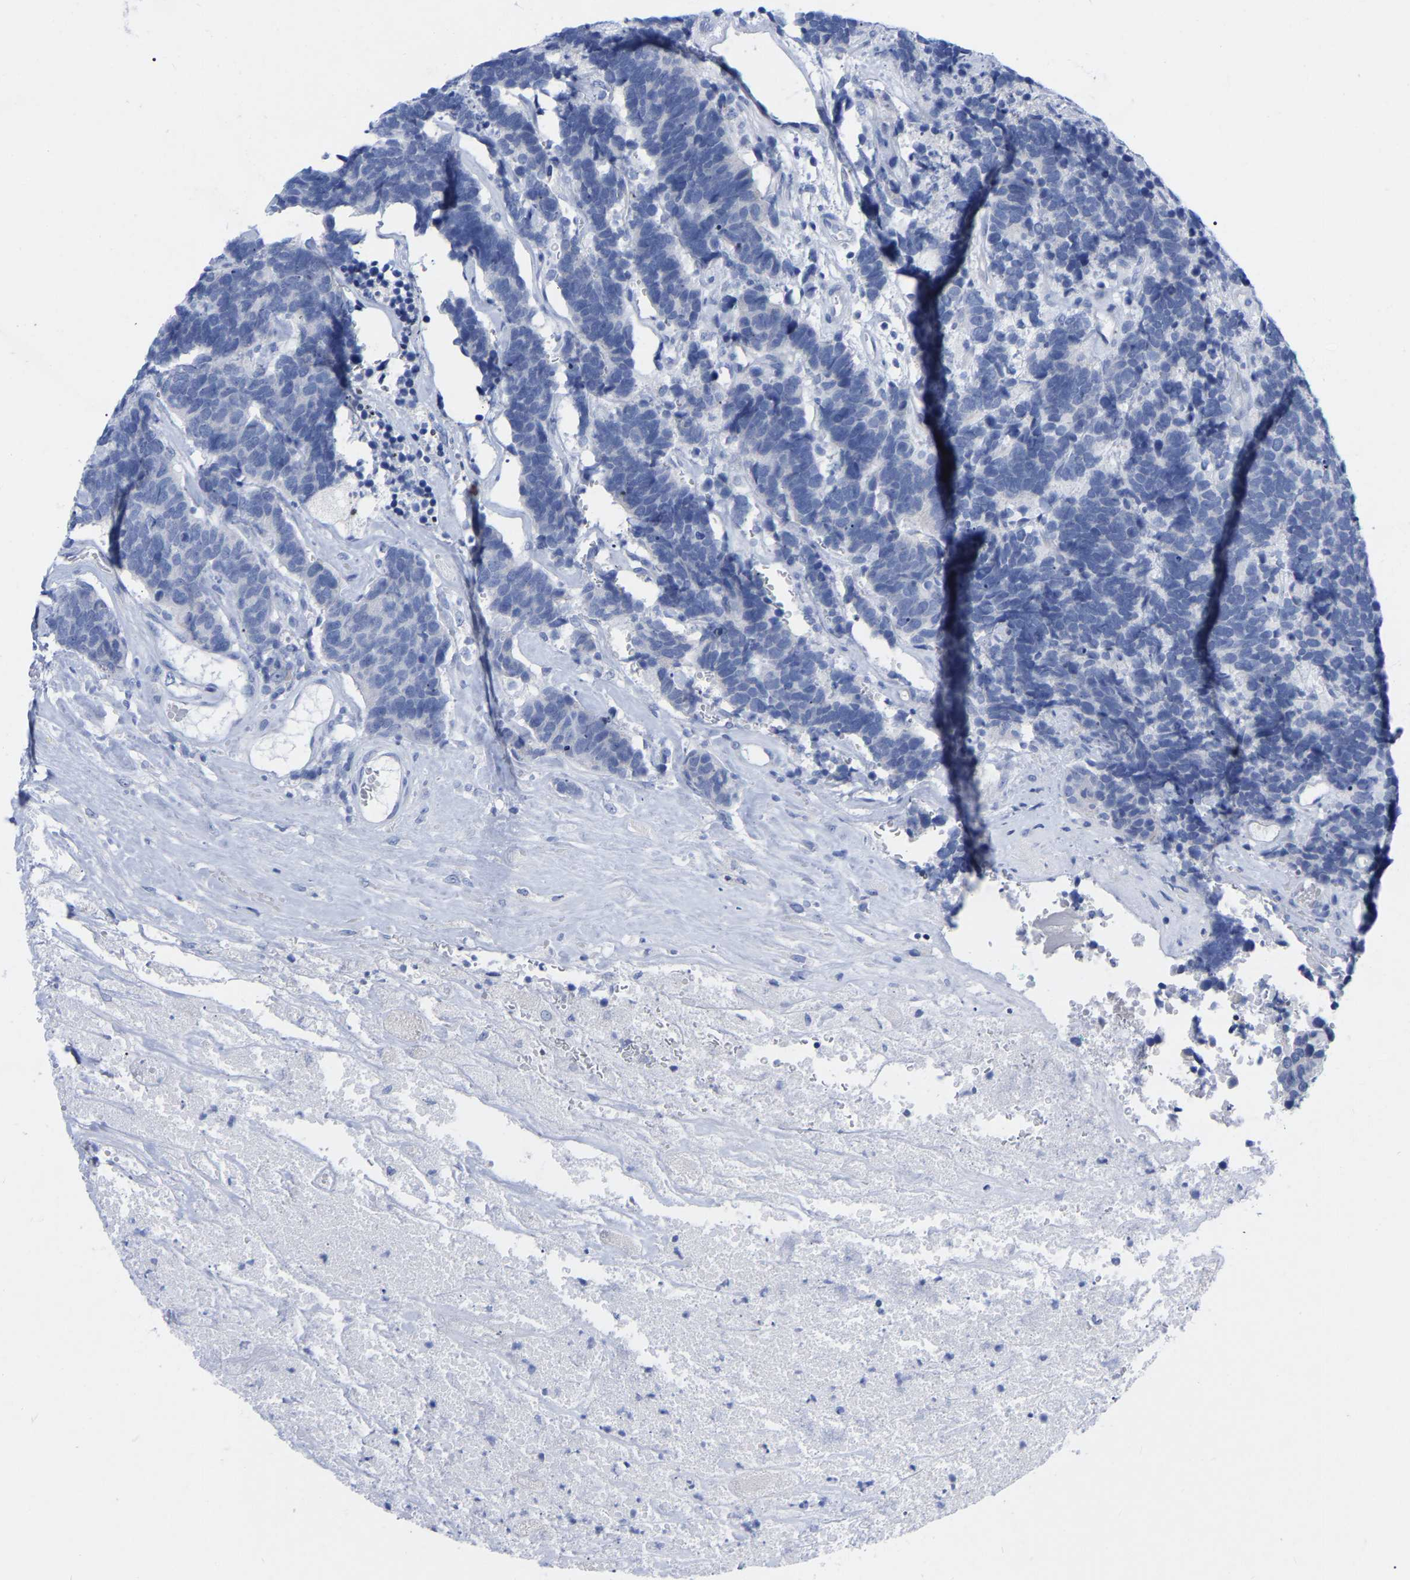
{"staining": {"intensity": "negative", "quantity": "none", "location": "none"}, "tissue": "carcinoid", "cell_type": "Tumor cells", "image_type": "cancer", "snomed": [{"axis": "morphology", "description": "Carcinoma, NOS"}, {"axis": "morphology", "description": "Carcinoid, malignant, NOS"}, {"axis": "topography", "description": "Urinary bladder"}], "caption": "Micrograph shows no significant protein staining in tumor cells of carcinoma.", "gene": "ZNF629", "patient": {"sex": "male", "age": 57}}